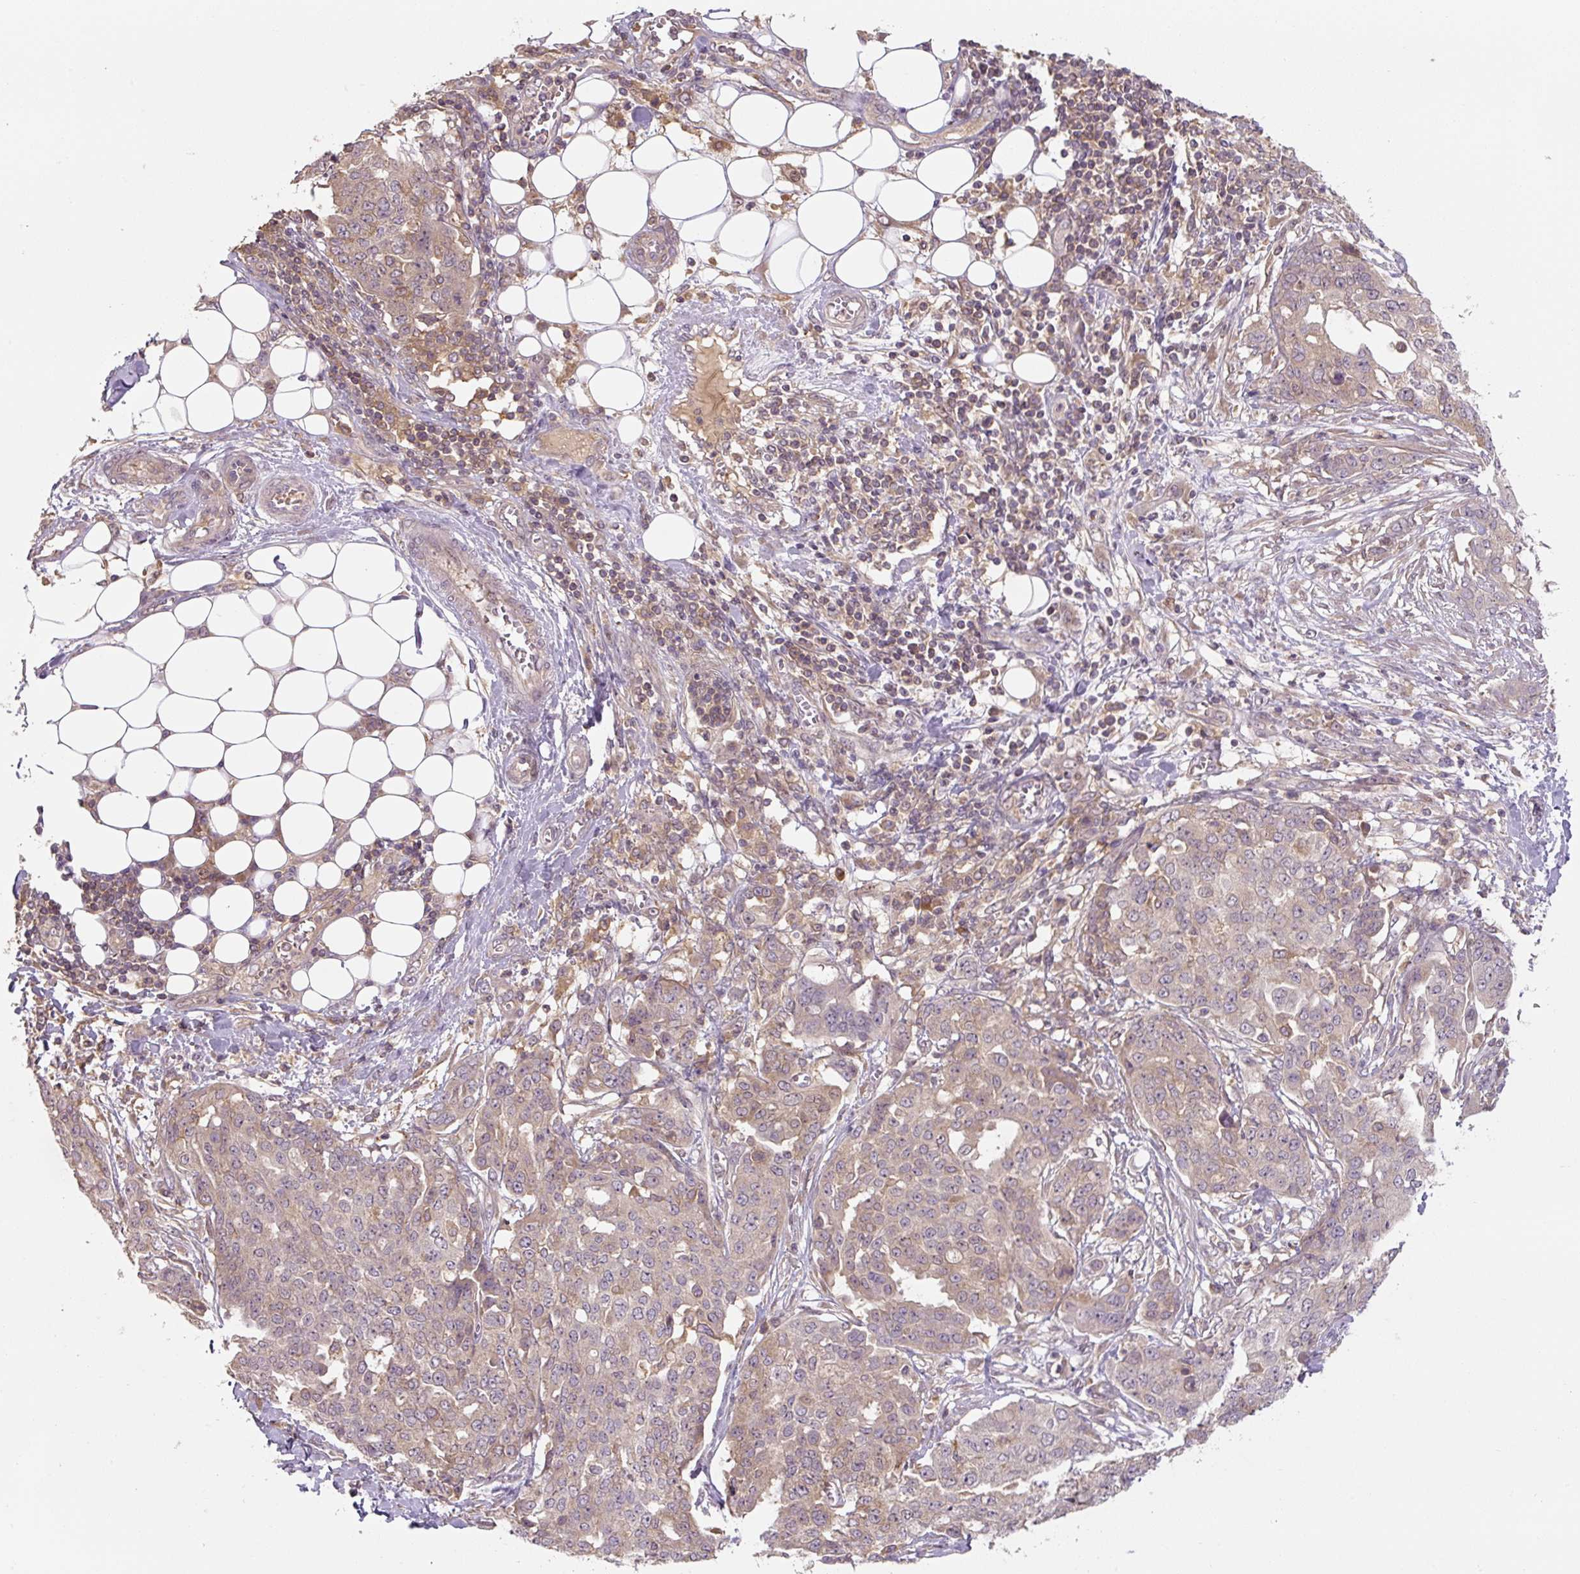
{"staining": {"intensity": "moderate", "quantity": "25%-75%", "location": "cytoplasmic/membranous"}, "tissue": "ovarian cancer", "cell_type": "Tumor cells", "image_type": "cancer", "snomed": [{"axis": "morphology", "description": "Cystadenocarcinoma, serous, NOS"}, {"axis": "topography", "description": "Soft tissue"}, {"axis": "topography", "description": "Ovary"}], "caption": "Serous cystadenocarcinoma (ovarian) stained for a protein exhibits moderate cytoplasmic/membranous positivity in tumor cells. (DAB (3,3'-diaminobenzidine) IHC, brown staining for protein, blue staining for nuclei).", "gene": "C2orf73", "patient": {"sex": "female", "age": 57}}